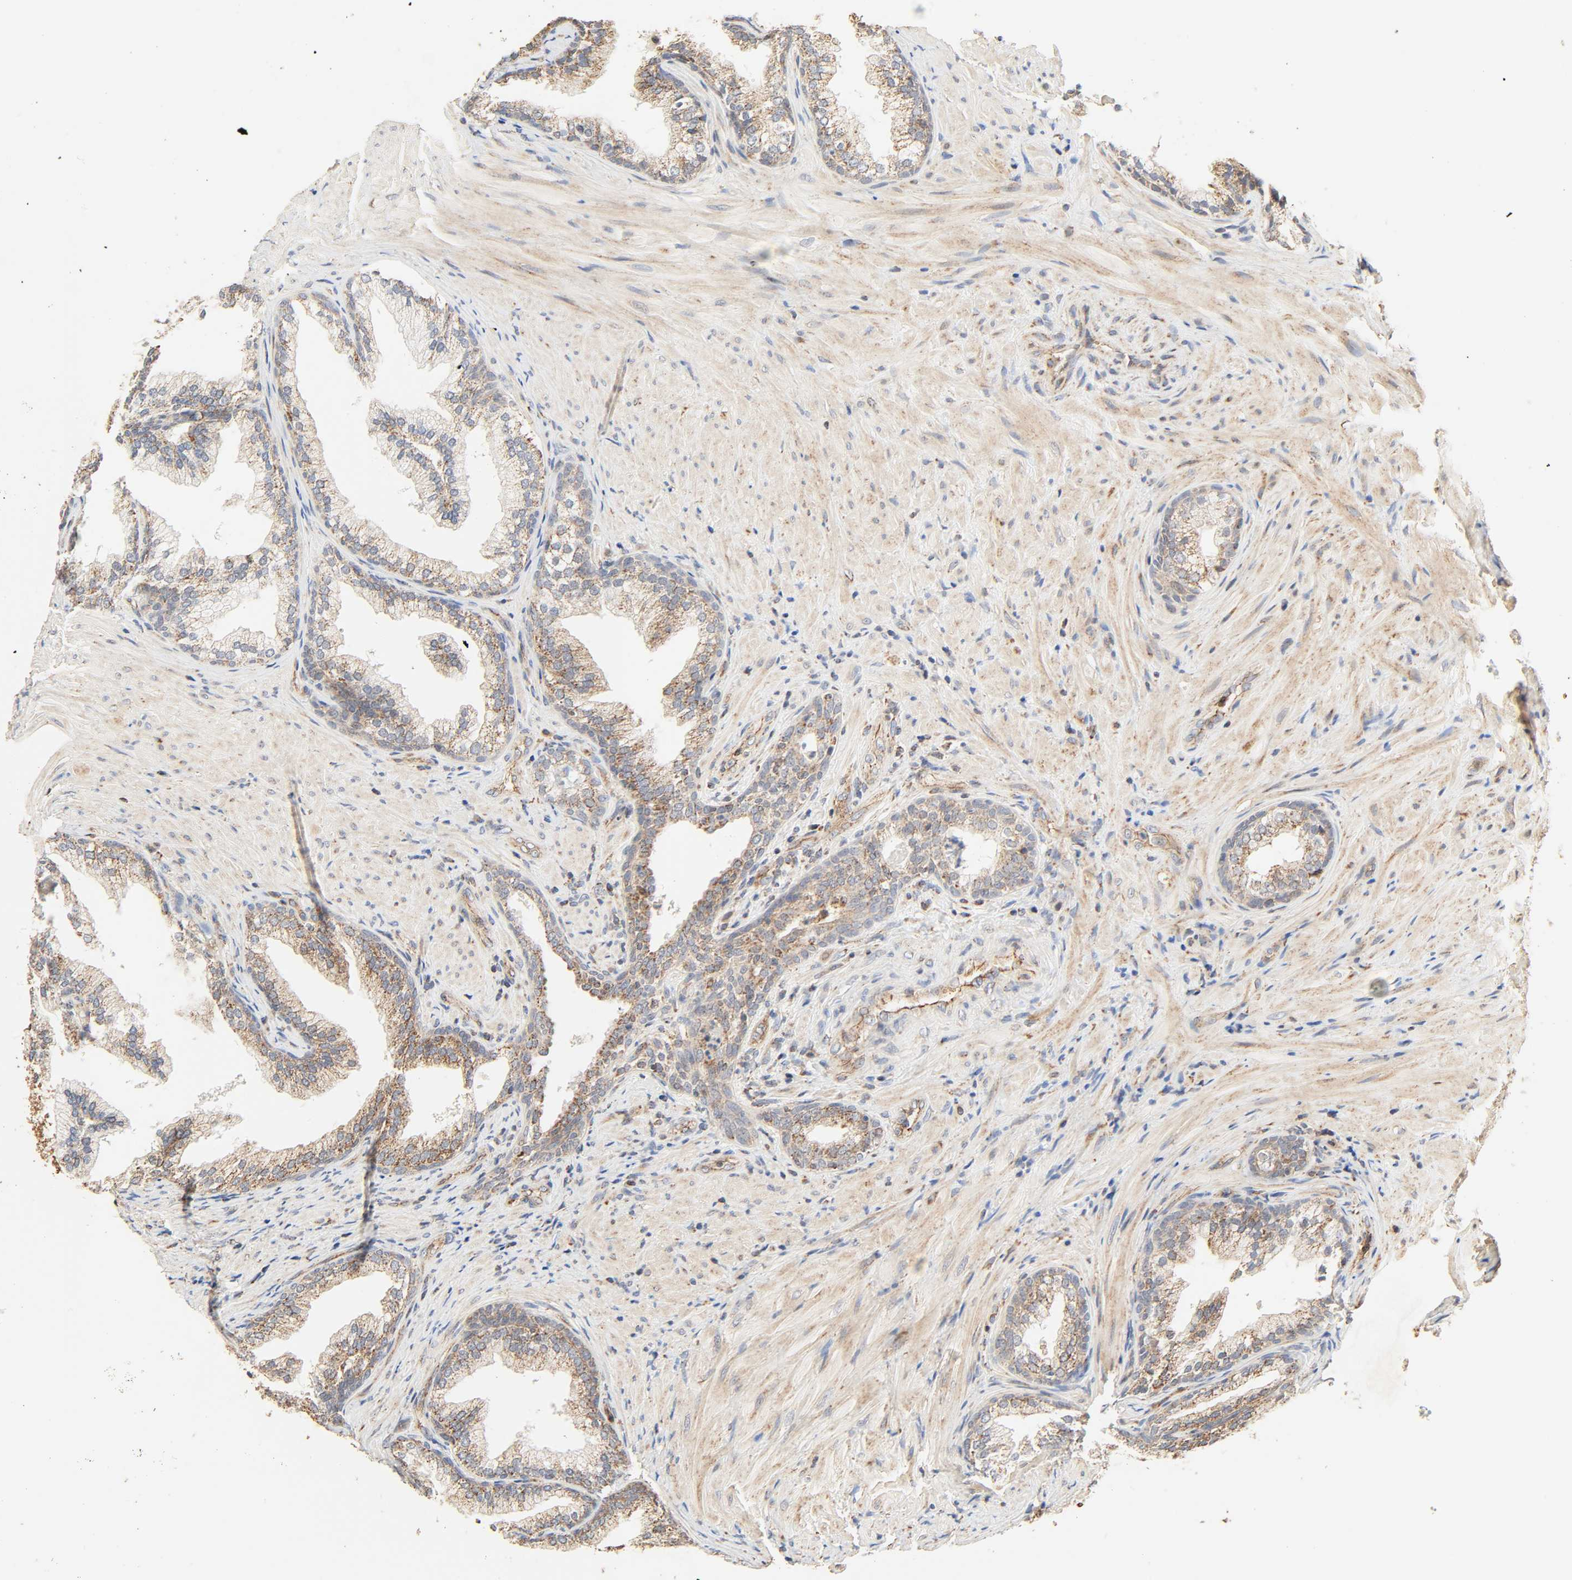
{"staining": {"intensity": "moderate", "quantity": ">75%", "location": "cytoplasmic/membranous"}, "tissue": "prostate", "cell_type": "Glandular cells", "image_type": "normal", "snomed": [{"axis": "morphology", "description": "Normal tissue, NOS"}, {"axis": "topography", "description": "Prostate"}], "caption": "Immunohistochemistry staining of unremarkable prostate, which exhibits medium levels of moderate cytoplasmic/membranous positivity in about >75% of glandular cells indicating moderate cytoplasmic/membranous protein expression. The staining was performed using DAB (3,3'-diaminobenzidine) (brown) for protein detection and nuclei were counterstained in hematoxylin (blue).", "gene": "ZMAT5", "patient": {"sex": "male", "age": 76}}